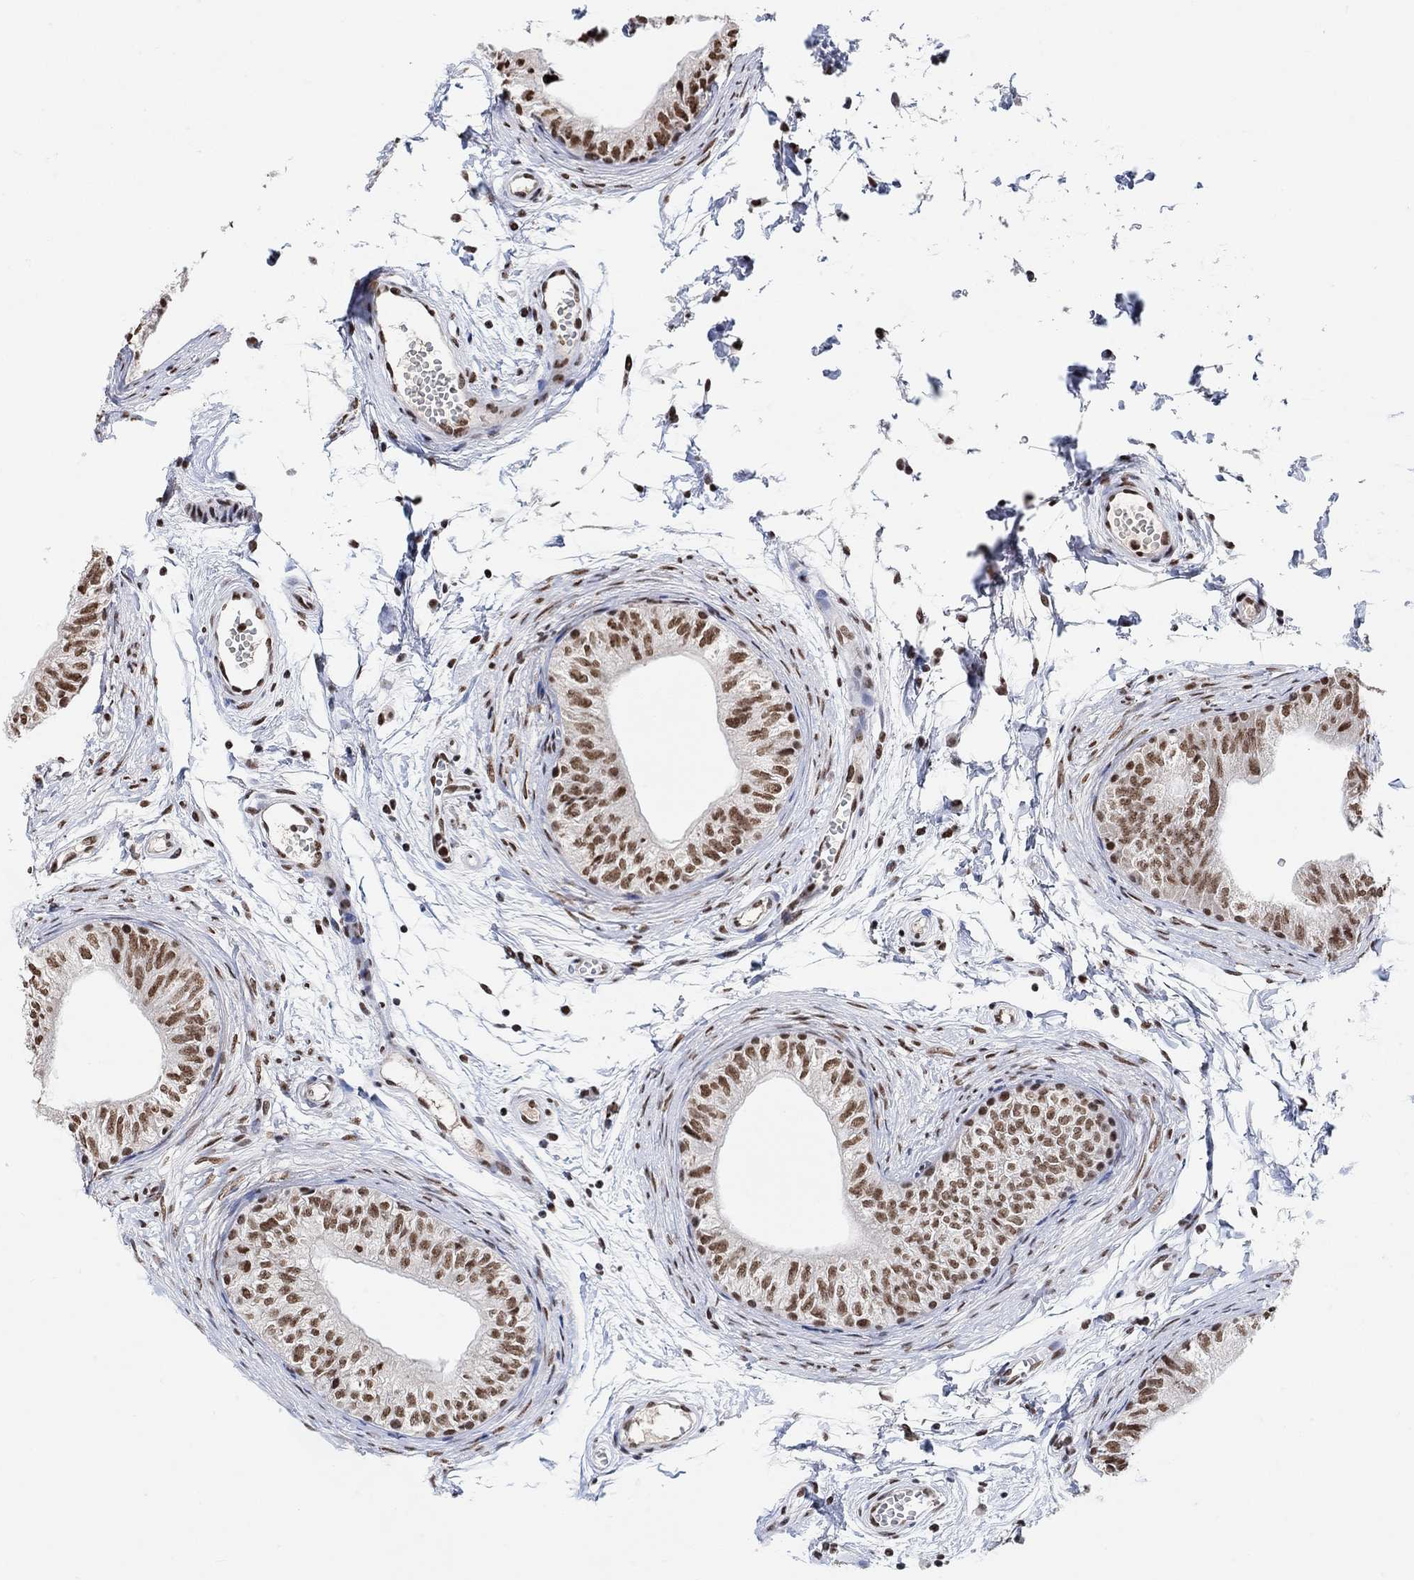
{"staining": {"intensity": "strong", "quantity": ">75%", "location": "nuclear"}, "tissue": "epididymis", "cell_type": "Glandular cells", "image_type": "normal", "snomed": [{"axis": "morphology", "description": "Normal tissue, NOS"}, {"axis": "topography", "description": "Epididymis"}], "caption": "Immunohistochemical staining of unremarkable human epididymis demonstrates >75% levels of strong nuclear protein expression in about >75% of glandular cells.", "gene": "USP39", "patient": {"sex": "male", "age": 22}}